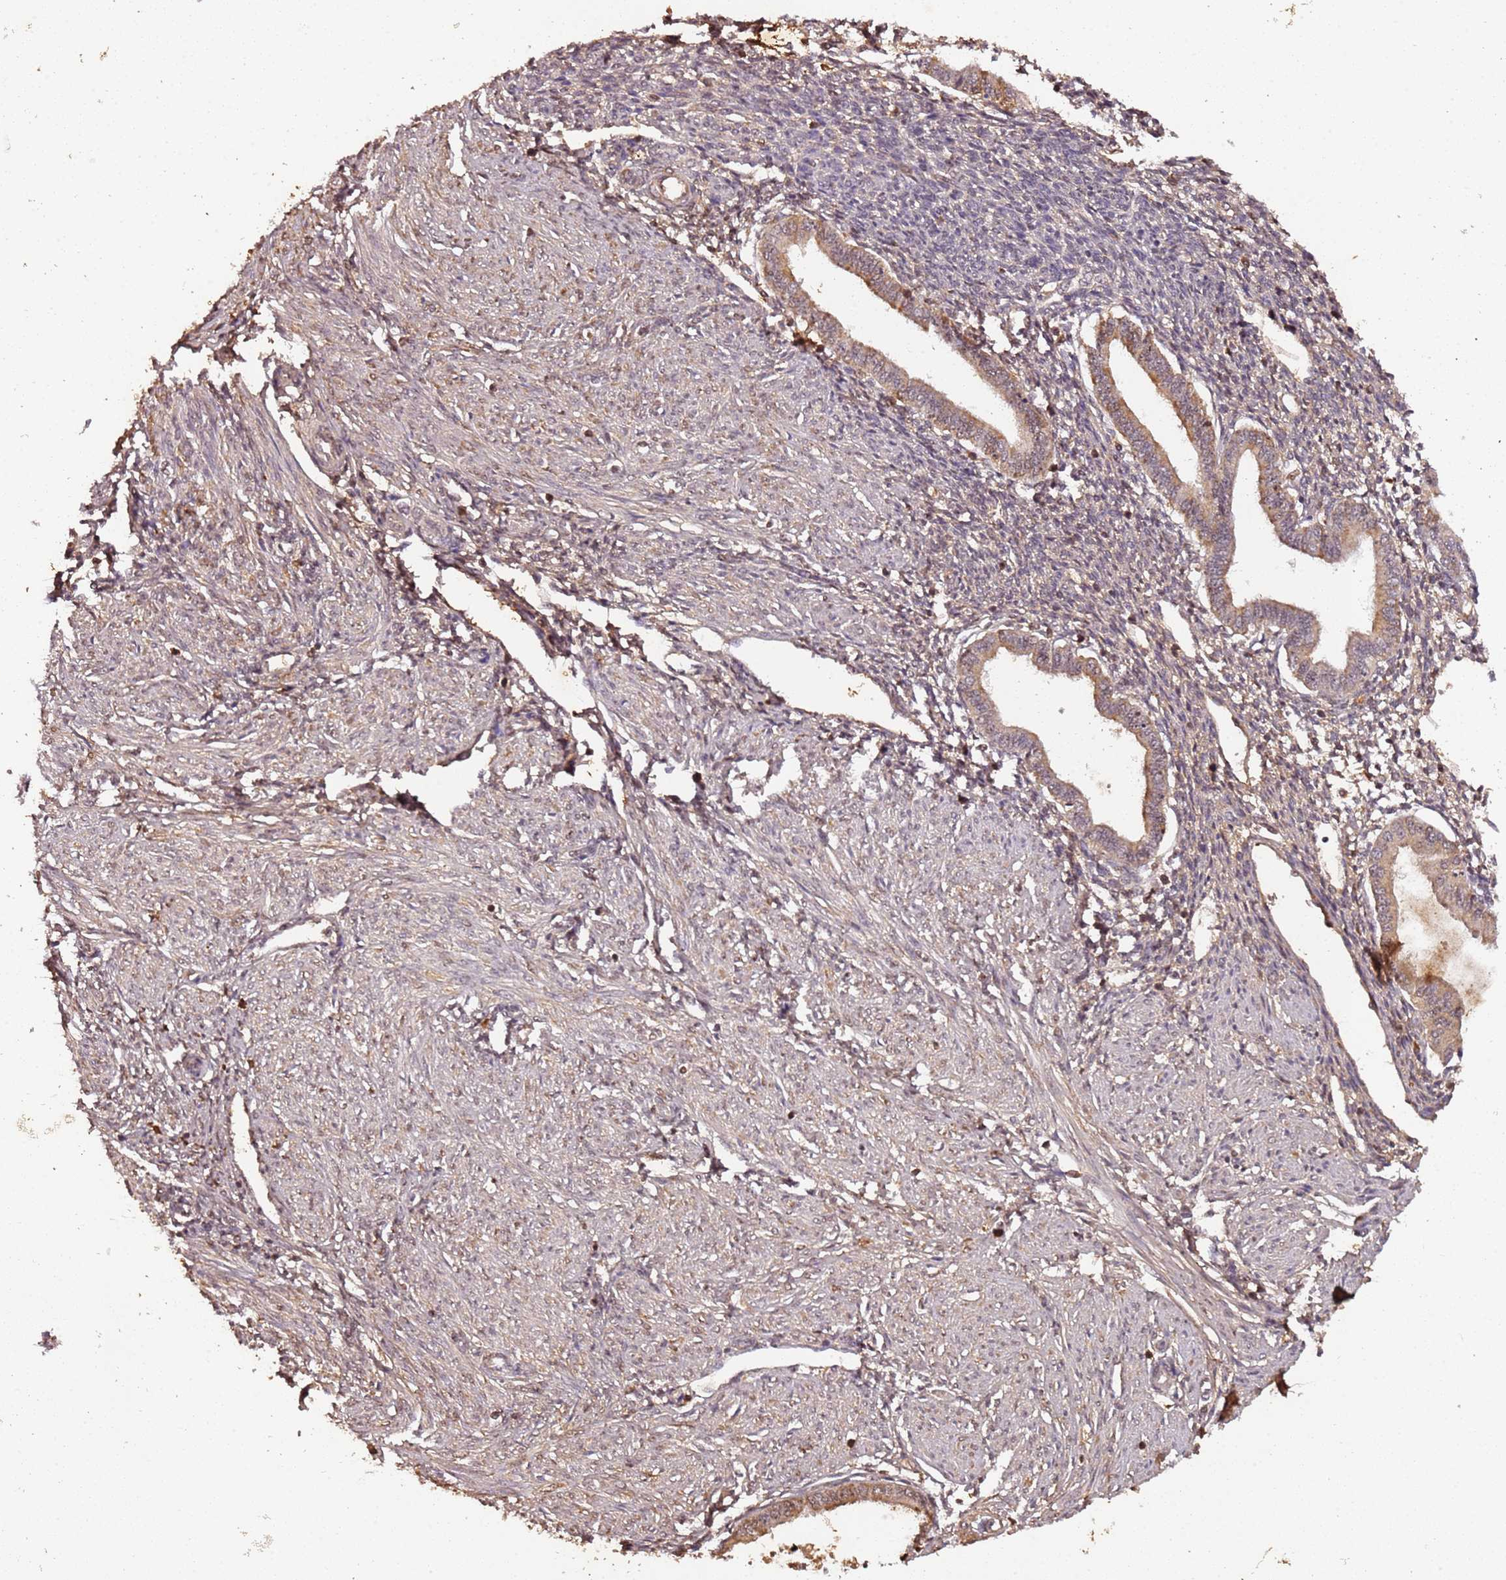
{"staining": {"intensity": "negative", "quantity": "none", "location": "none"}, "tissue": "endometrium", "cell_type": "Cells in endometrial stroma", "image_type": "normal", "snomed": [{"axis": "morphology", "description": "Normal tissue, NOS"}, {"axis": "topography", "description": "Endometrium"}], "caption": "An immunohistochemistry (IHC) micrograph of unremarkable endometrium is shown. There is no staining in cells in endometrial stroma of endometrium.", "gene": "COL1A2", "patient": {"sex": "female", "age": 53}}